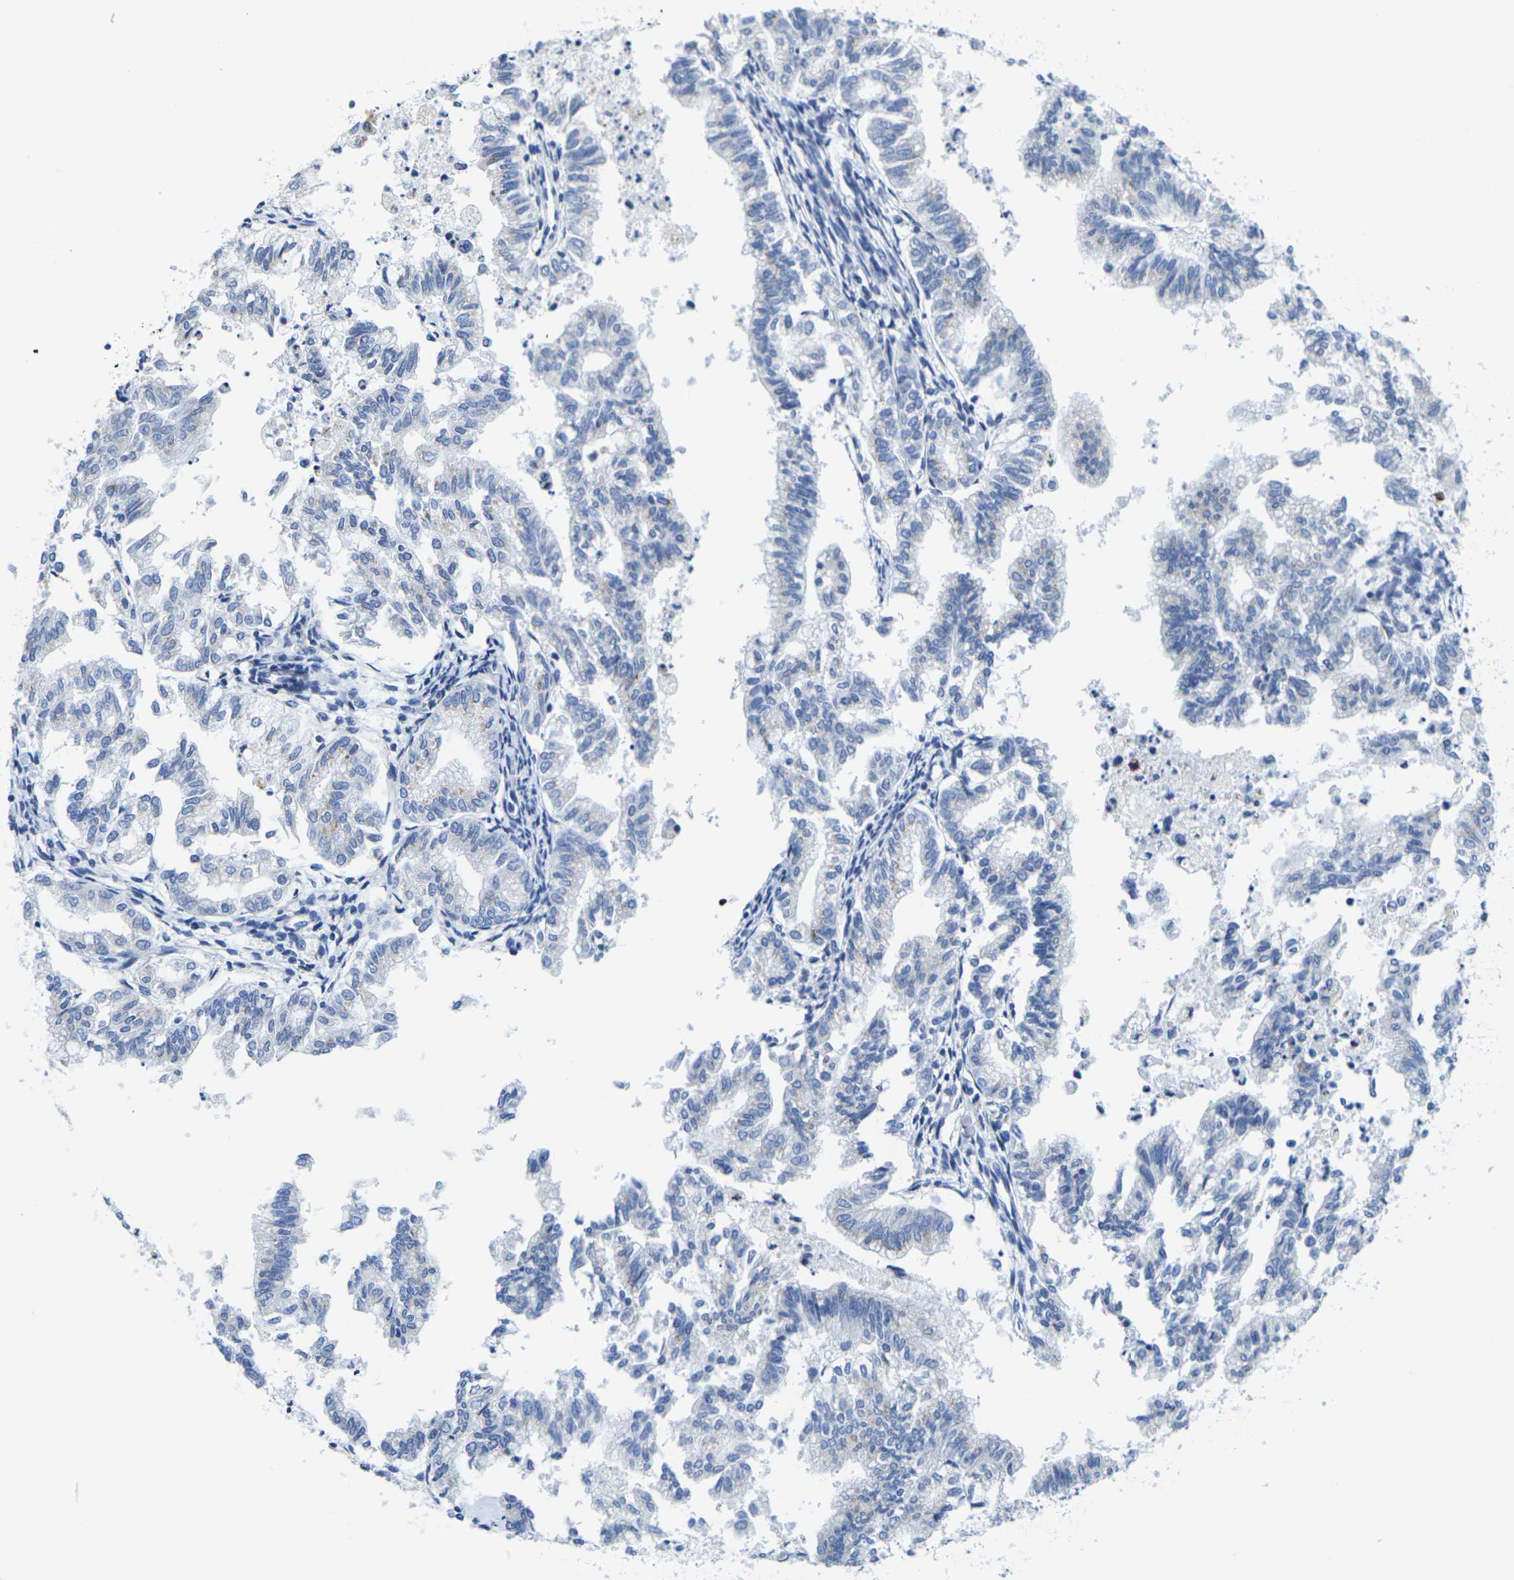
{"staining": {"intensity": "negative", "quantity": "none", "location": "none"}, "tissue": "endometrial cancer", "cell_type": "Tumor cells", "image_type": "cancer", "snomed": [{"axis": "morphology", "description": "Necrosis, NOS"}, {"axis": "morphology", "description": "Adenocarcinoma, NOS"}, {"axis": "topography", "description": "Endometrium"}], "caption": "Immunohistochemistry (IHC) histopathology image of neoplastic tissue: human endometrial adenocarcinoma stained with DAB (3,3'-diaminobenzidine) demonstrates no significant protein positivity in tumor cells.", "gene": "CRK", "patient": {"sex": "female", "age": 79}}